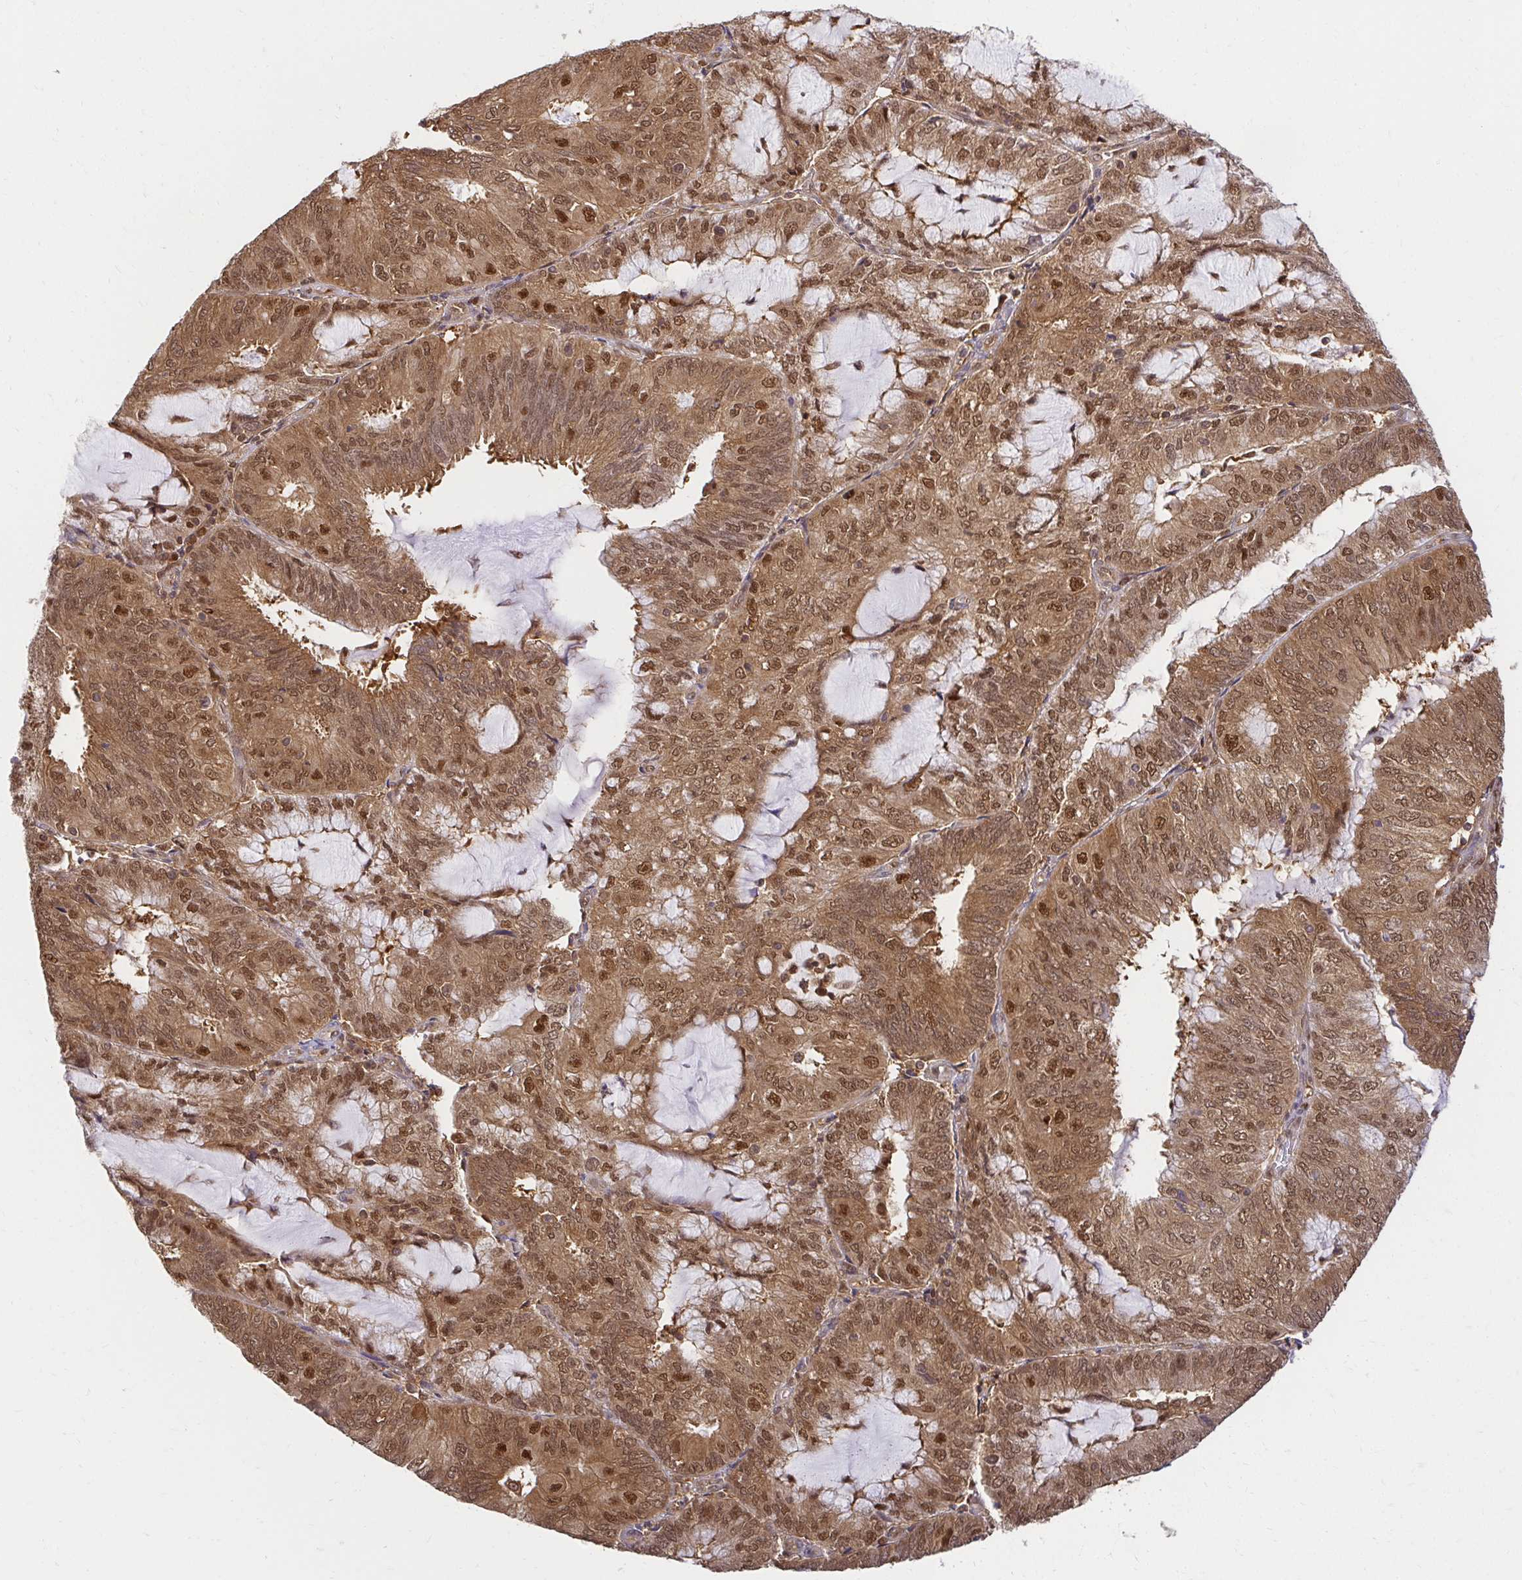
{"staining": {"intensity": "moderate", "quantity": ">75%", "location": "cytoplasmic/membranous,nuclear"}, "tissue": "endometrial cancer", "cell_type": "Tumor cells", "image_type": "cancer", "snomed": [{"axis": "morphology", "description": "Adenocarcinoma, NOS"}, {"axis": "topography", "description": "Endometrium"}], "caption": "Endometrial cancer was stained to show a protein in brown. There is medium levels of moderate cytoplasmic/membranous and nuclear positivity in approximately >75% of tumor cells.", "gene": "PSMA4", "patient": {"sex": "female", "age": 81}}